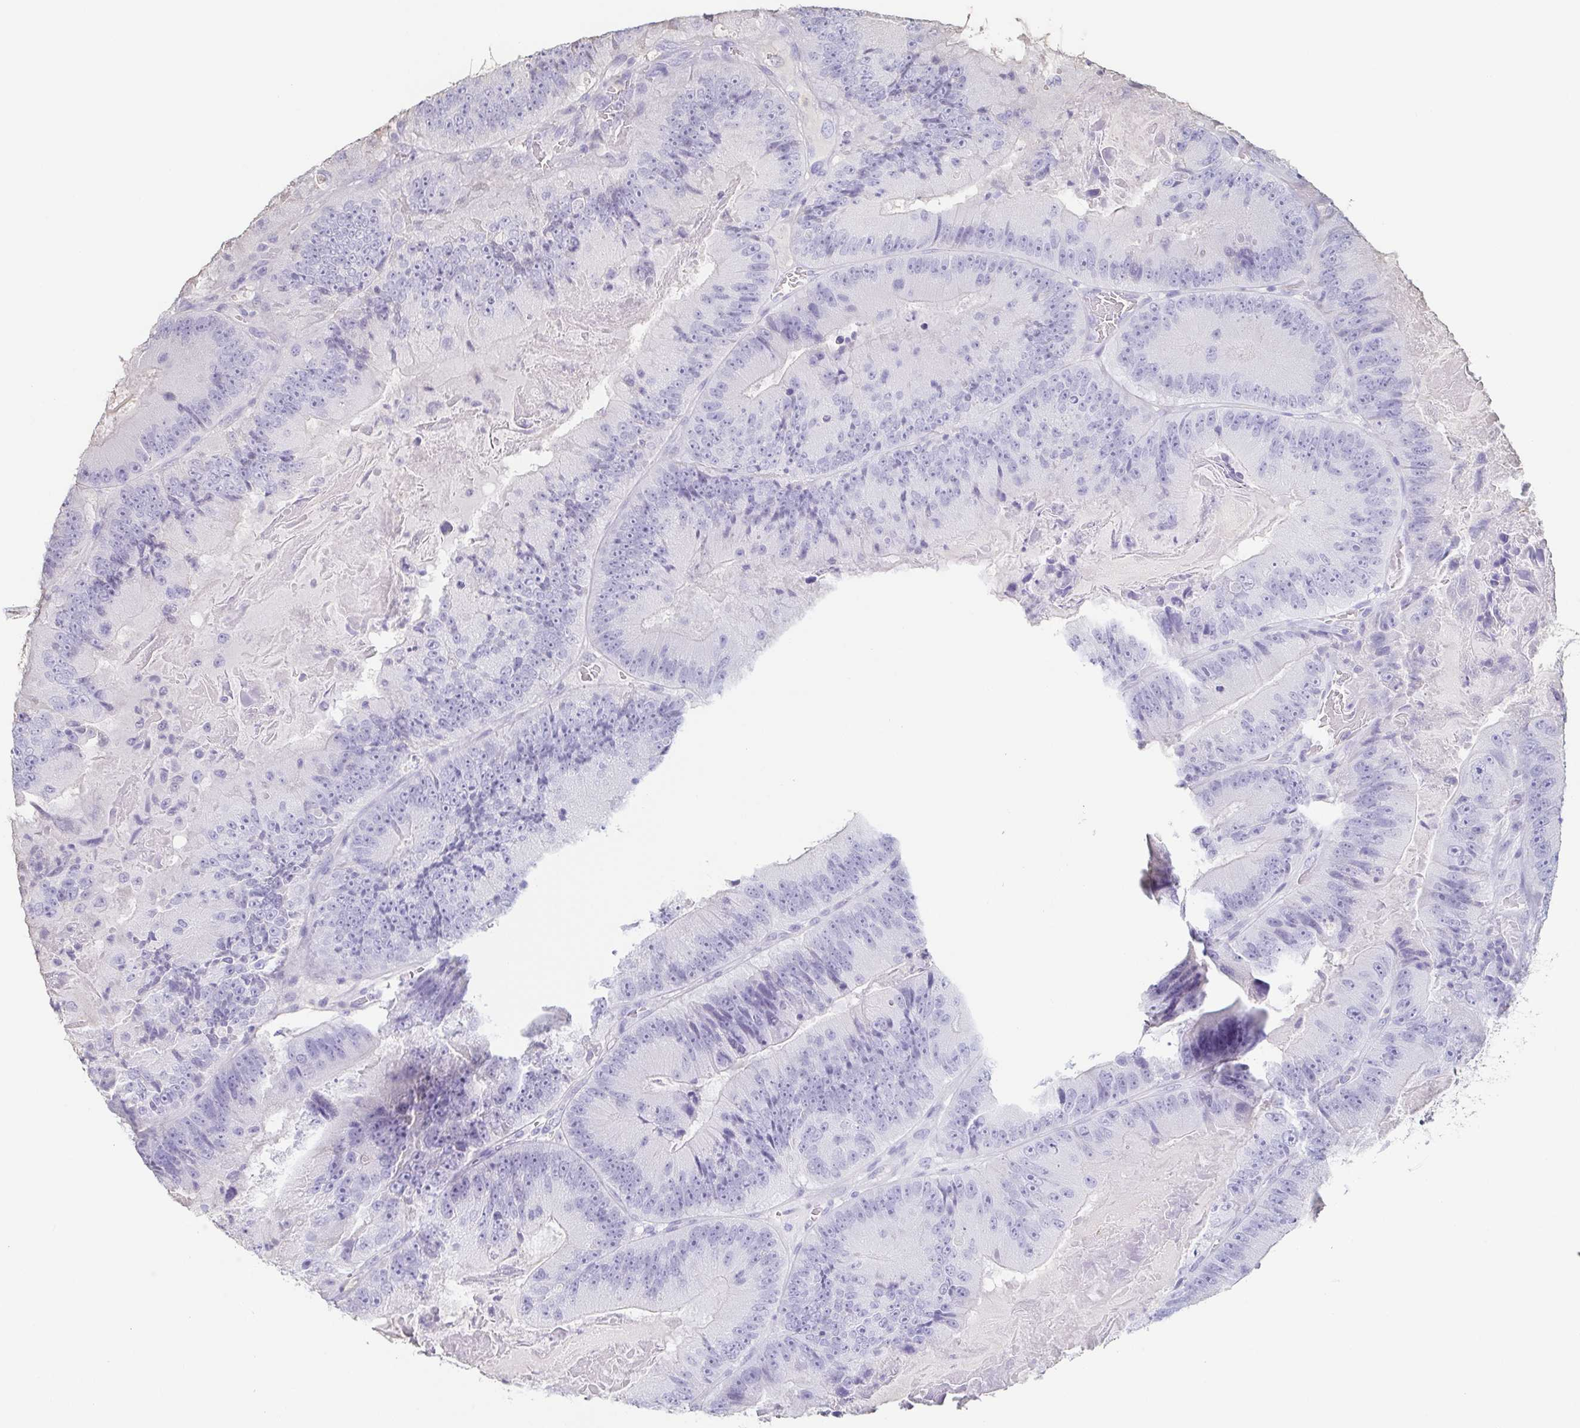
{"staining": {"intensity": "negative", "quantity": "none", "location": "none"}, "tissue": "colorectal cancer", "cell_type": "Tumor cells", "image_type": "cancer", "snomed": [{"axis": "morphology", "description": "Adenocarcinoma, NOS"}, {"axis": "topography", "description": "Colon"}], "caption": "The immunohistochemistry (IHC) micrograph has no significant staining in tumor cells of colorectal adenocarcinoma tissue. (Stains: DAB (3,3'-diaminobenzidine) immunohistochemistry (IHC) with hematoxylin counter stain, Microscopy: brightfield microscopy at high magnification).", "gene": "BPIFA2", "patient": {"sex": "female", "age": 86}}